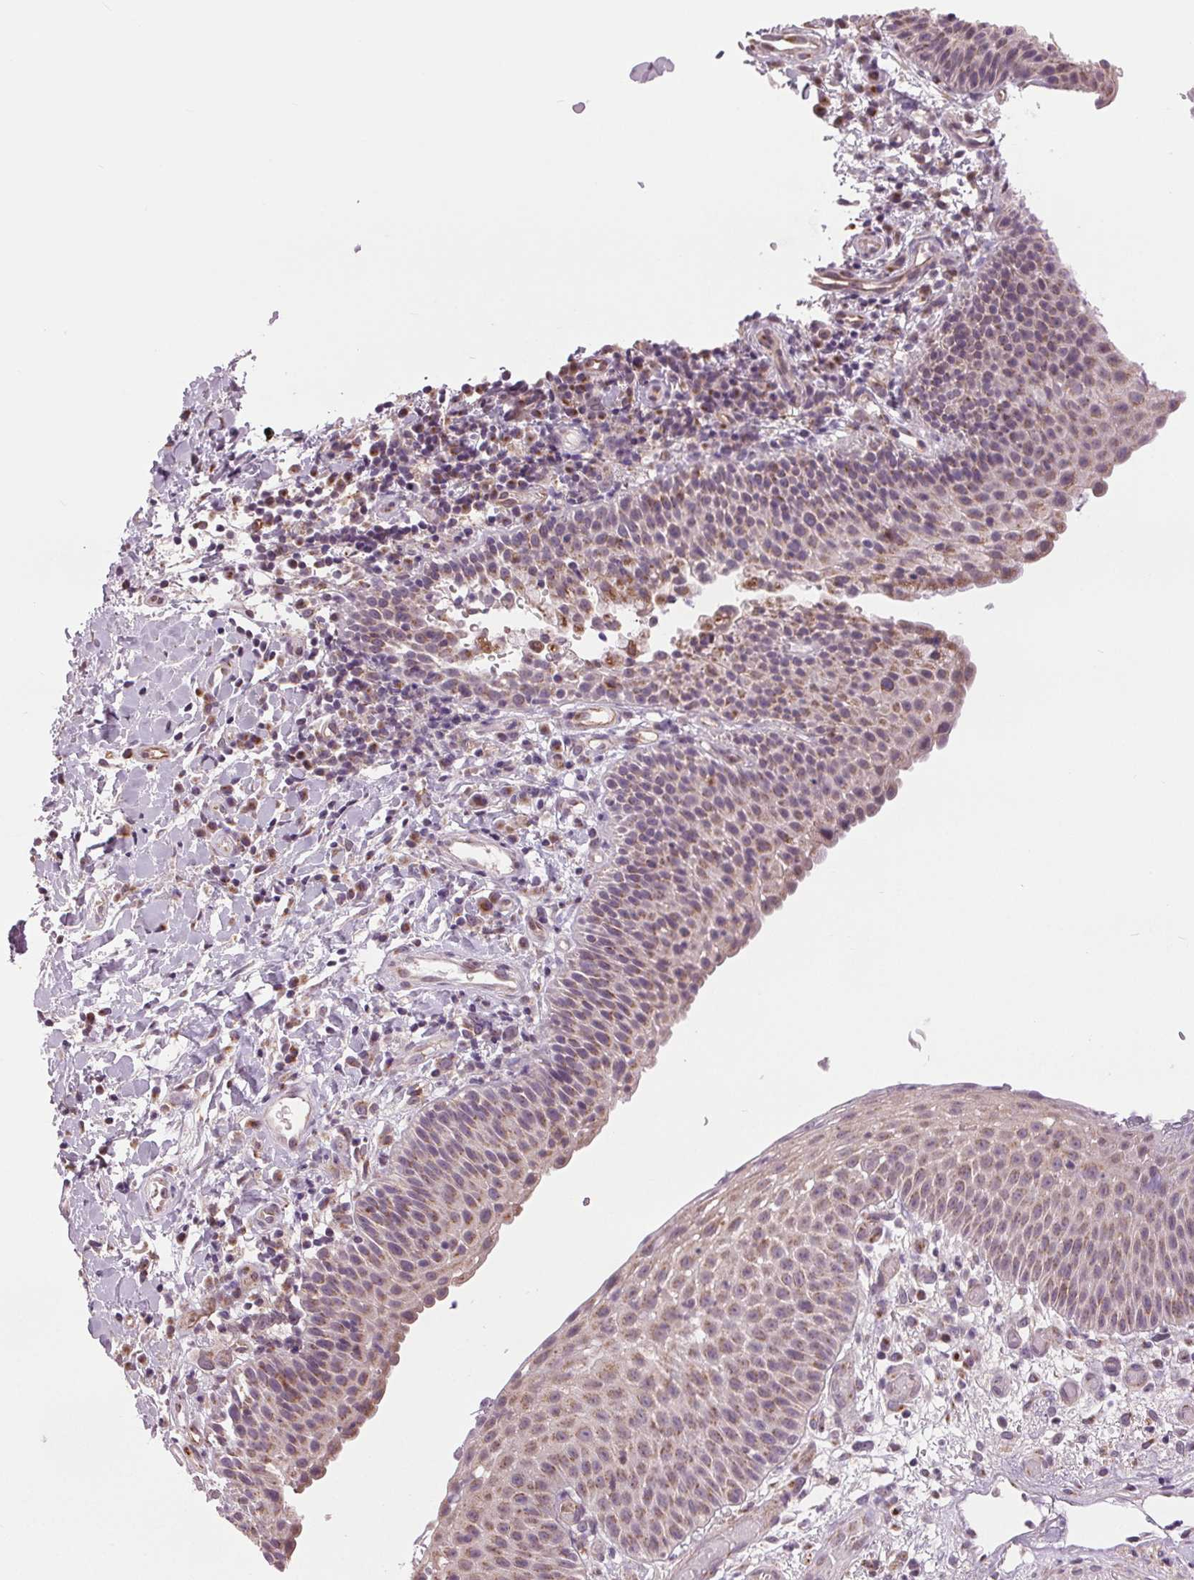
{"staining": {"intensity": "weak", "quantity": "25%-75%", "location": "cytoplasmic/membranous"}, "tissue": "nasopharynx", "cell_type": "Respiratory epithelial cells", "image_type": "normal", "snomed": [{"axis": "morphology", "description": "Normal tissue, NOS"}, {"axis": "morphology", "description": "Inflammation, NOS"}, {"axis": "topography", "description": "Nasopharynx"}], "caption": "About 25%-75% of respiratory epithelial cells in unremarkable nasopharynx reveal weak cytoplasmic/membranous protein staining as visualized by brown immunohistochemical staining.", "gene": "BSDC1", "patient": {"sex": "male", "age": 54}}